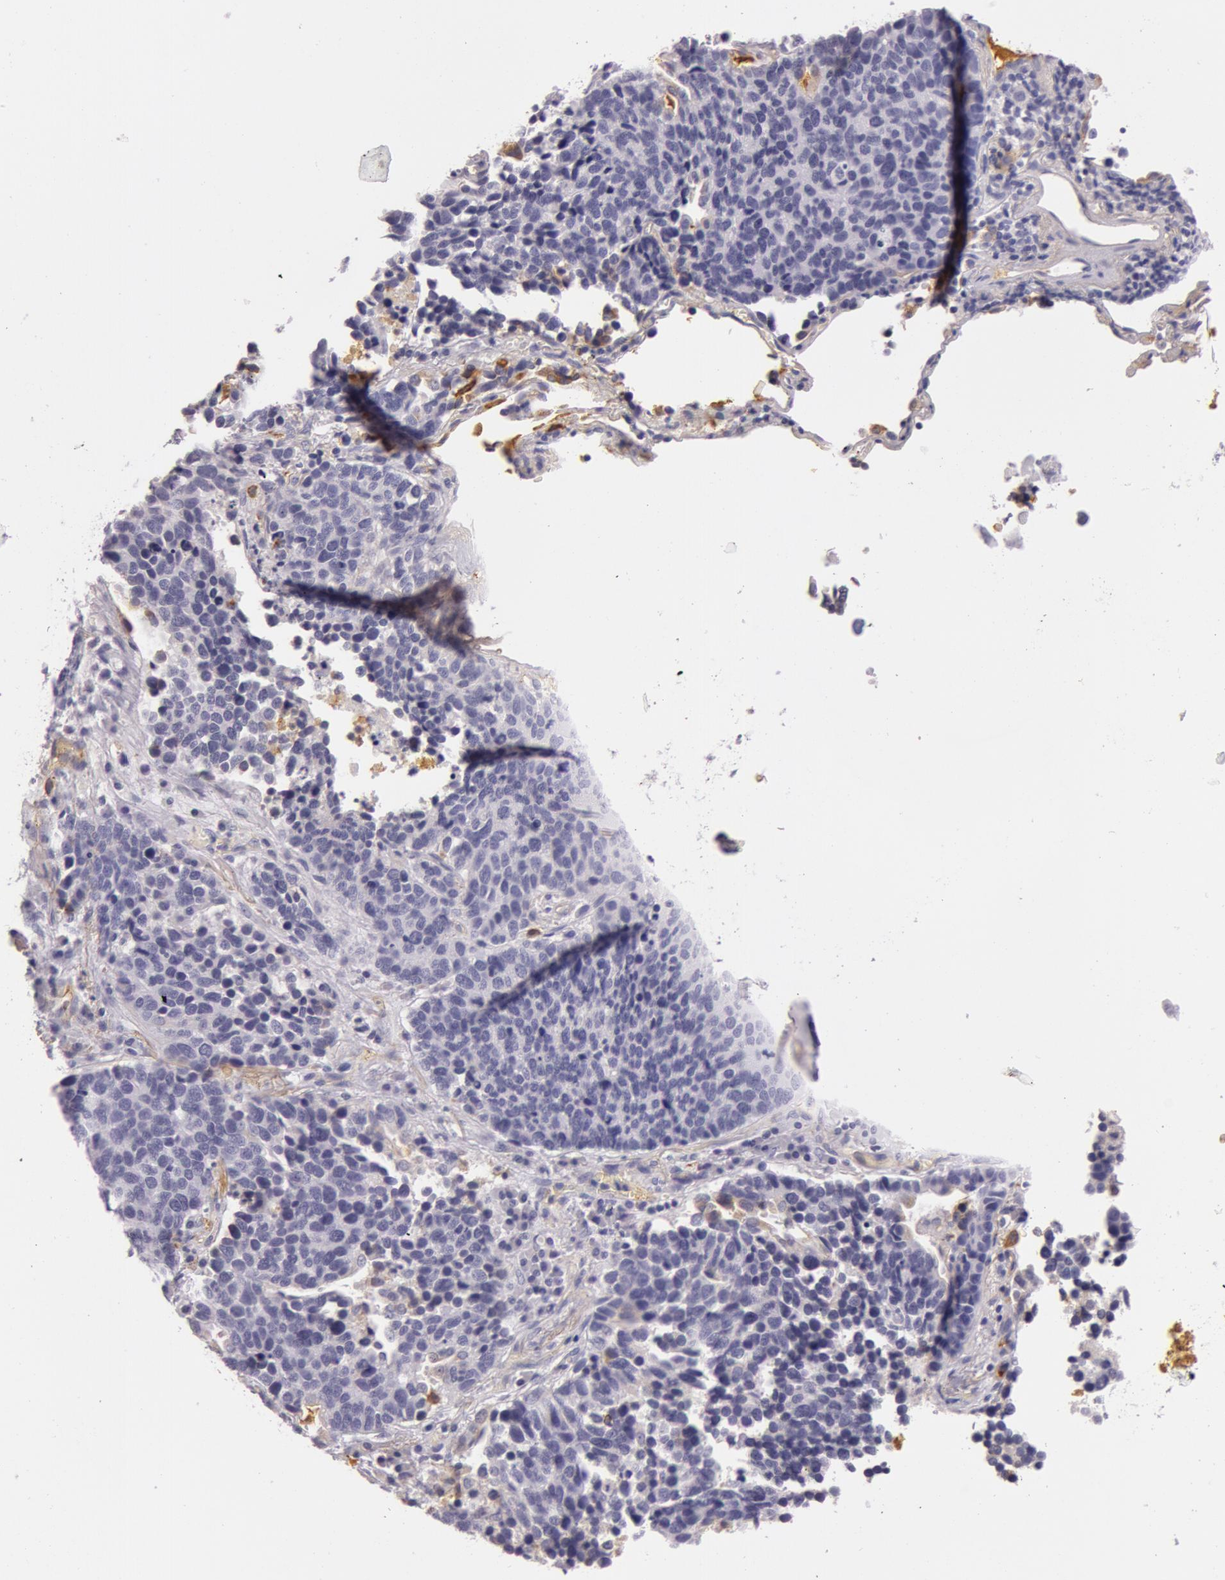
{"staining": {"intensity": "negative", "quantity": "none", "location": "none"}, "tissue": "lung cancer", "cell_type": "Tumor cells", "image_type": "cancer", "snomed": [{"axis": "morphology", "description": "Neoplasm, malignant, NOS"}, {"axis": "topography", "description": "Lung"}], "caption": "IHC of lung cancer exhibits no expression in tumor cells.", "gene": "C4BPA", "patient": {"sex": "female", "age": 75}}